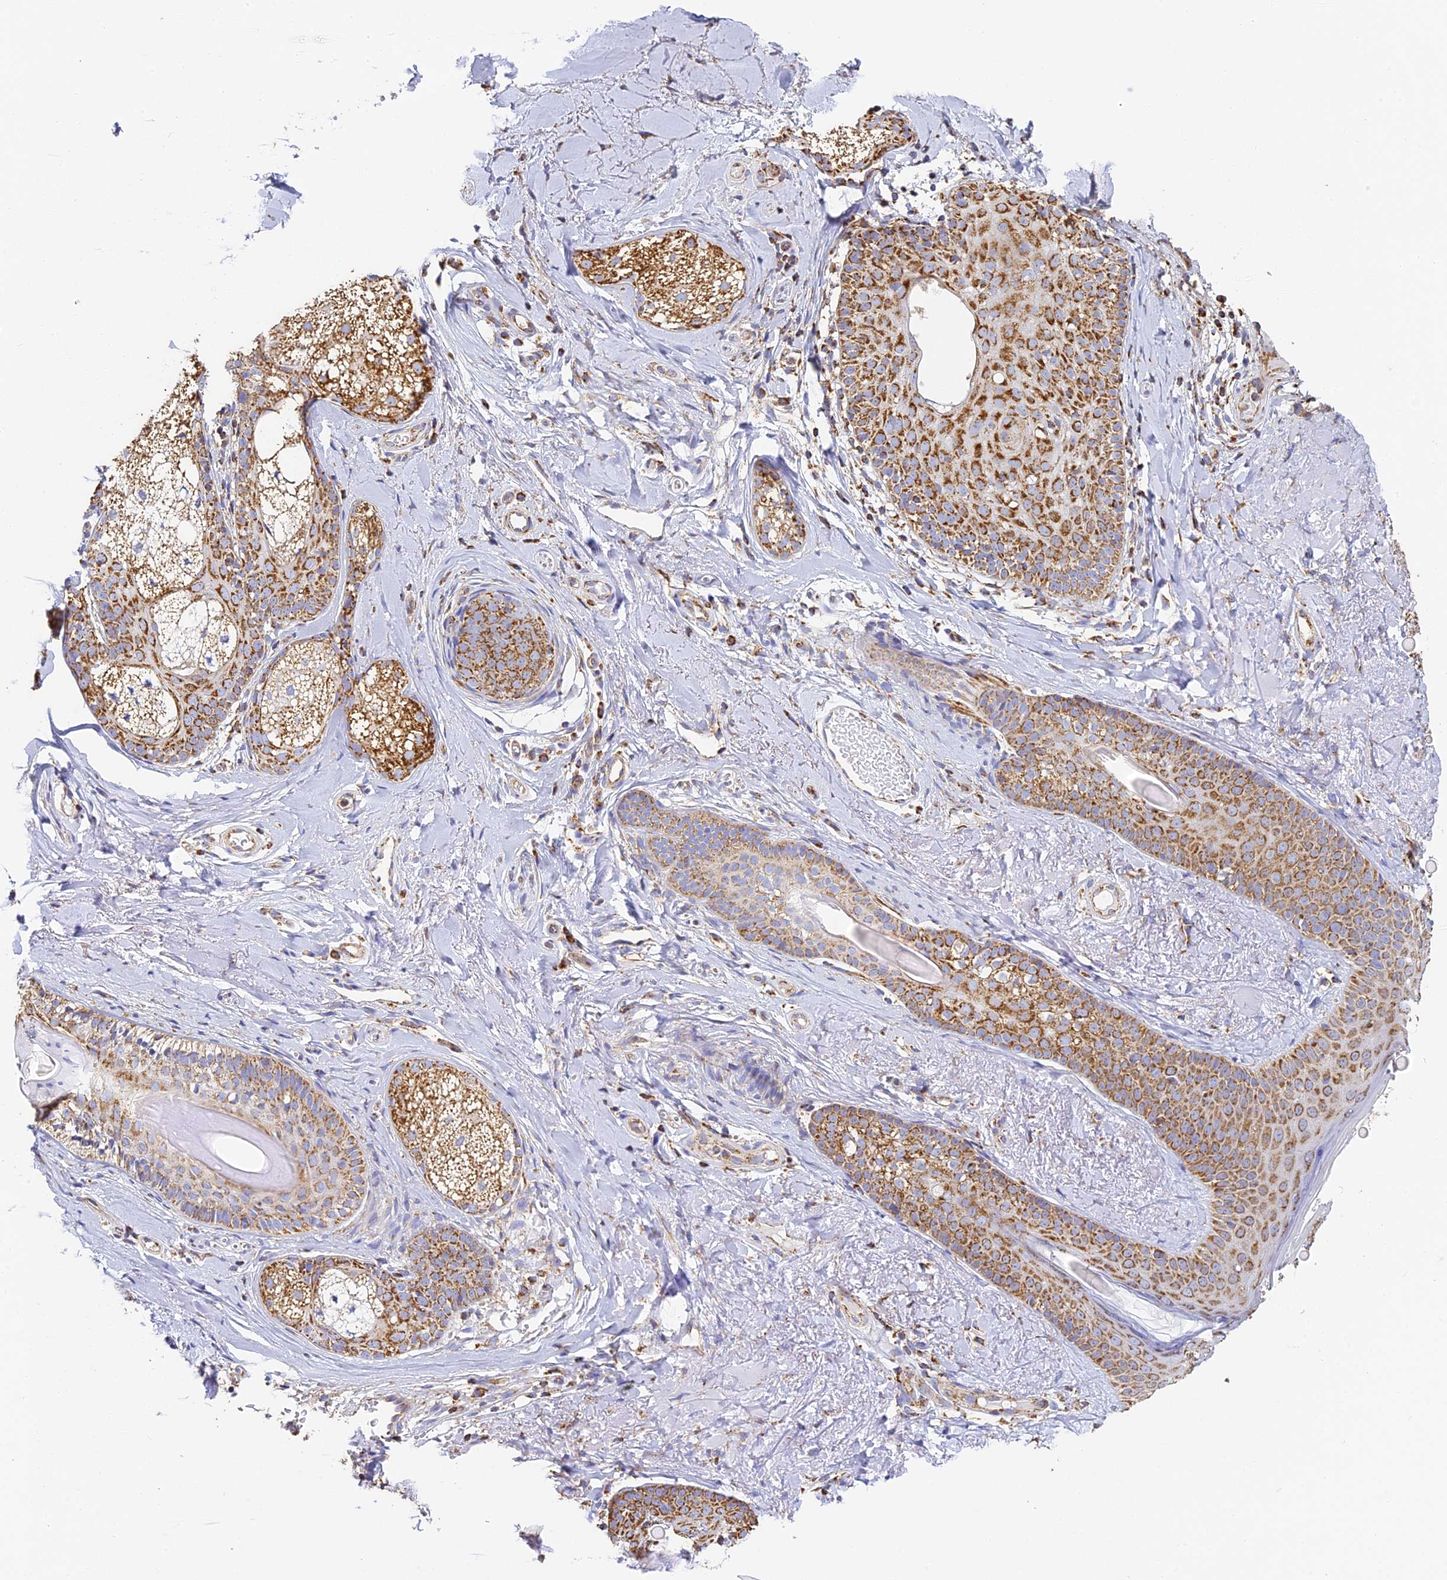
{"staining": {"intensity": "strong", "quantity": "25%-75%", "location": "cytoplasmic/membranous"}, "tissue": "skin cancer", "cell_type": "Tumor cells", "image_type": "cancer", "snomed": [{"axis": "morphology", "description": "Basal cell carcinoma"}, {"axis": "topography", "description": "Skin"}], "caption": "The photomicrograph reveals staining of skin cancer (basal cell carcinoma), revealing strong cytoplasmic/membranous protein expression (brown color) within tumor cells.", "gene": "COX6C", "patient": {"sex": "male", "age": 62}}